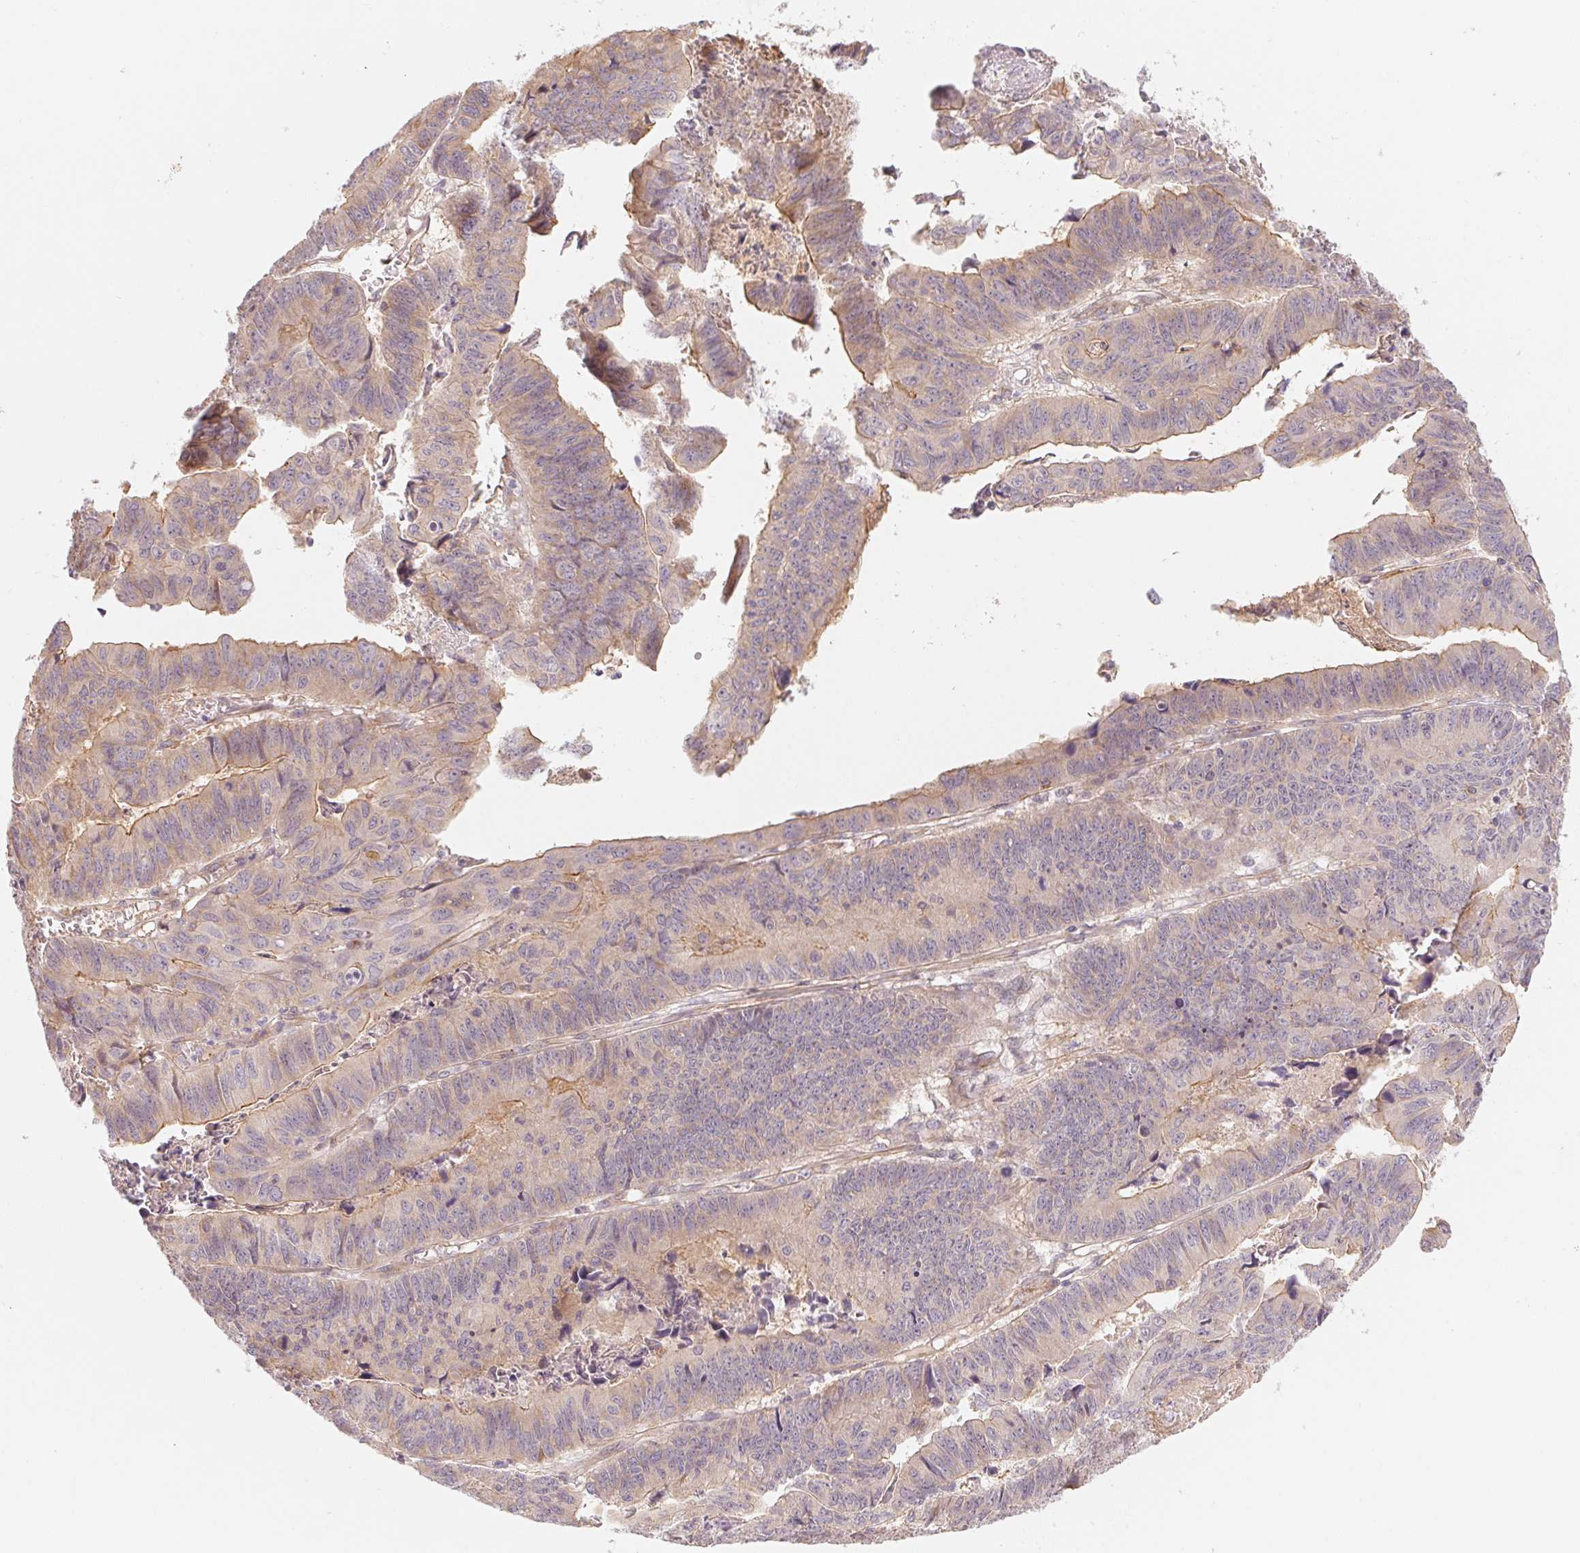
{"staining": {"intensity": "weak", "quantity": "25%-75%", "location": "cytoplasmic/membranous"}, "tissue": "stomach cancer", "cell_type": "Tumor cells", "image_type": "cancer", "snomed": [{"axis": "morphology", "description": "Adenocarcinoma, NOS"}, {"axis": "topography", "description": "Stomach, lower"}], "caption": "DAB immunohistochemical staining of human adenocarcinoma (stomach) displays weak cytoplasmic/membranous protein positivity in approximately 25%-75% of tumor cells.", "gene": "CCDC112", "patient": {"sex": "male", "age": 77}}